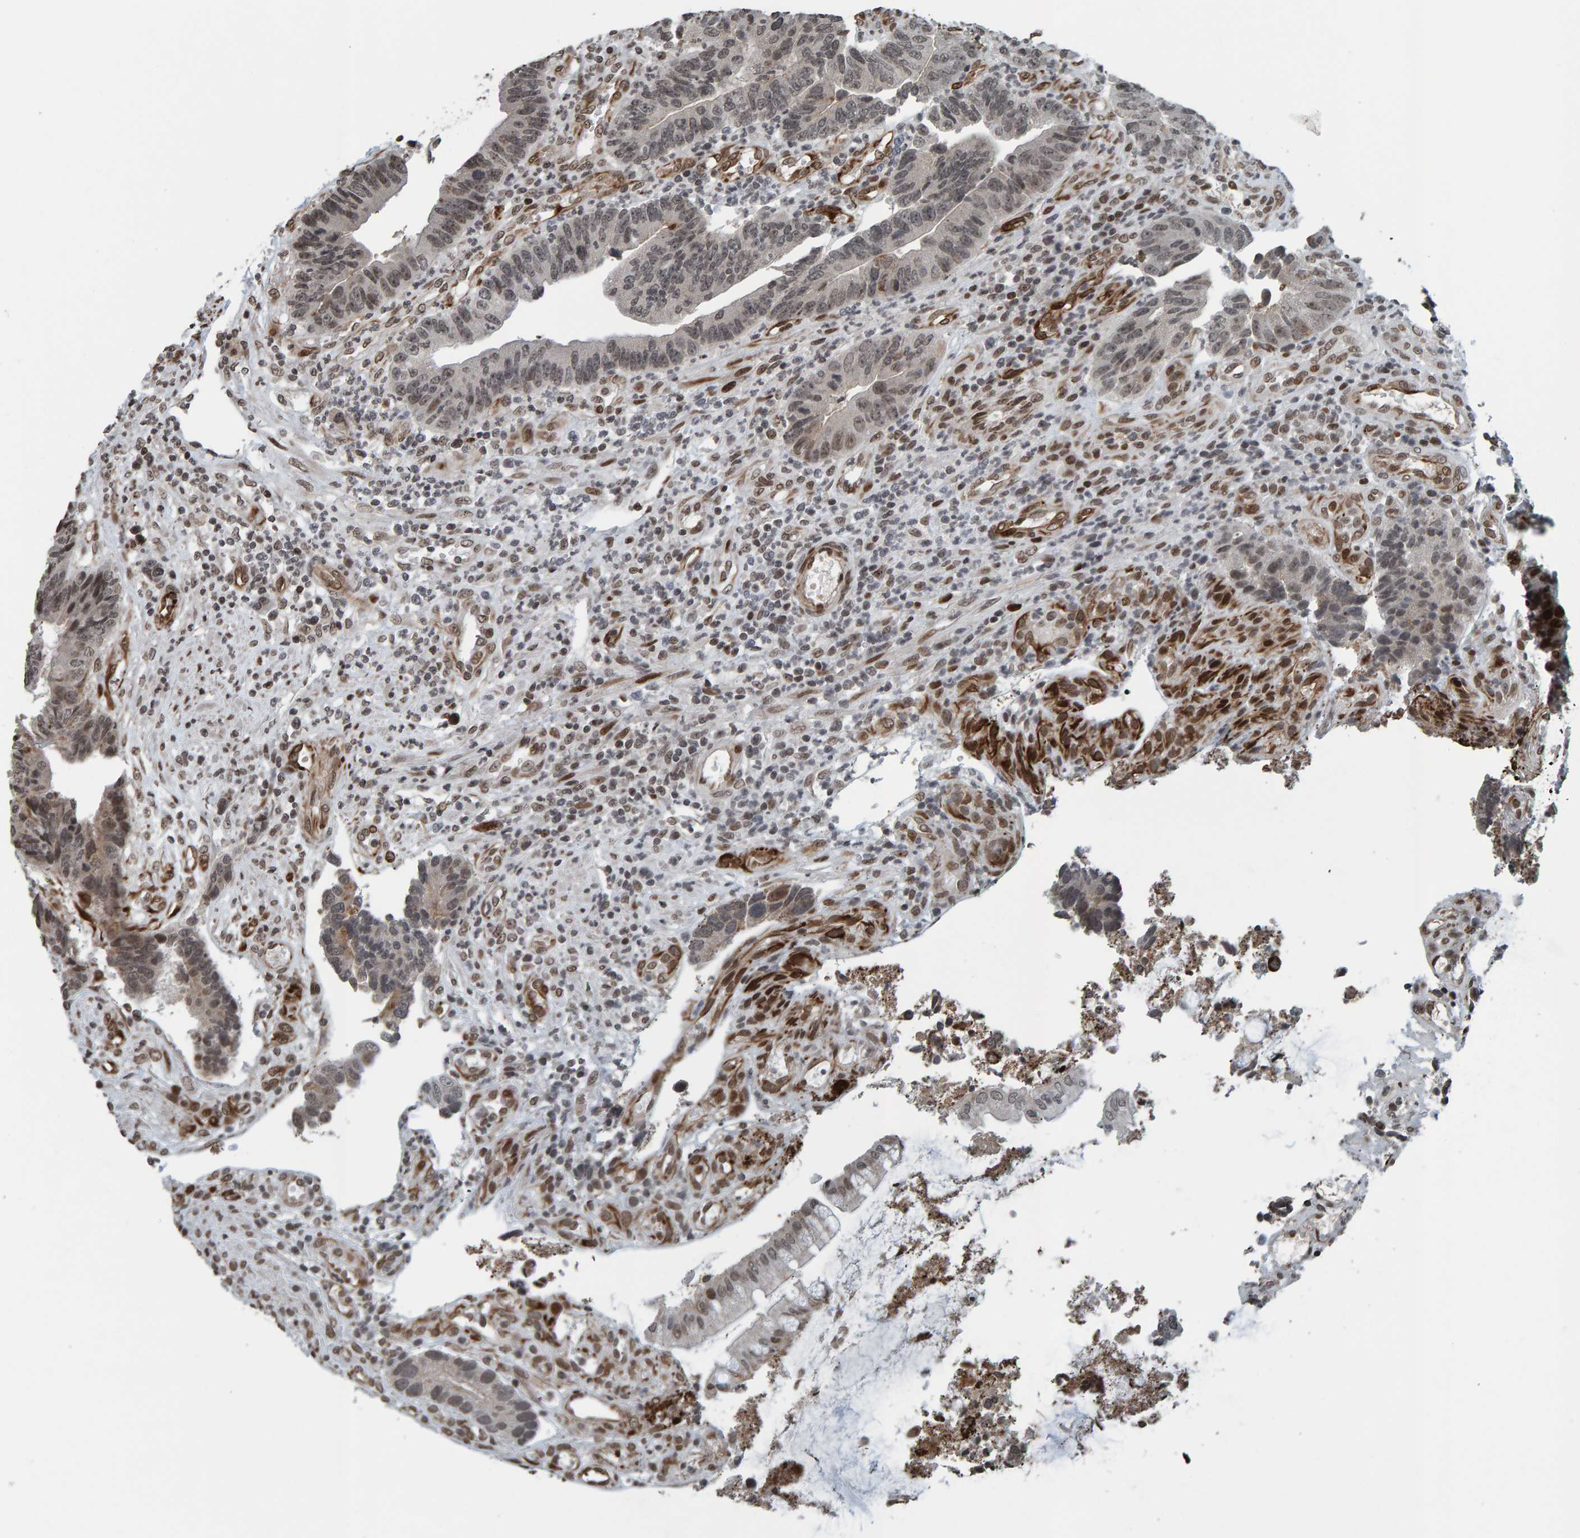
{"staining": {"intensity": "weak", "quantity": "25%-75%", "location": "cytoplasmic/membranous,nuclear"}, "tissue": "colorectal cancer", "cell_type": "Tumor cells", "image_type": "cancer", "snomed": [{"axis": "morphology", "description": "Adenocarcinoma, NOS"}, {"axis": "topography", "description": "Rectum"}], "caption": "IHC of human adenocarcinoma (colorectal) exhibits low levels of weak cytoplasmic/membranous and nuclear positivity in about 25%-75% of tumor cells. (Brightfield microscopy of DAB IHC at high magnification).", "gene": "ZNF366", "patient": {"sex": "male", "age": 84}}